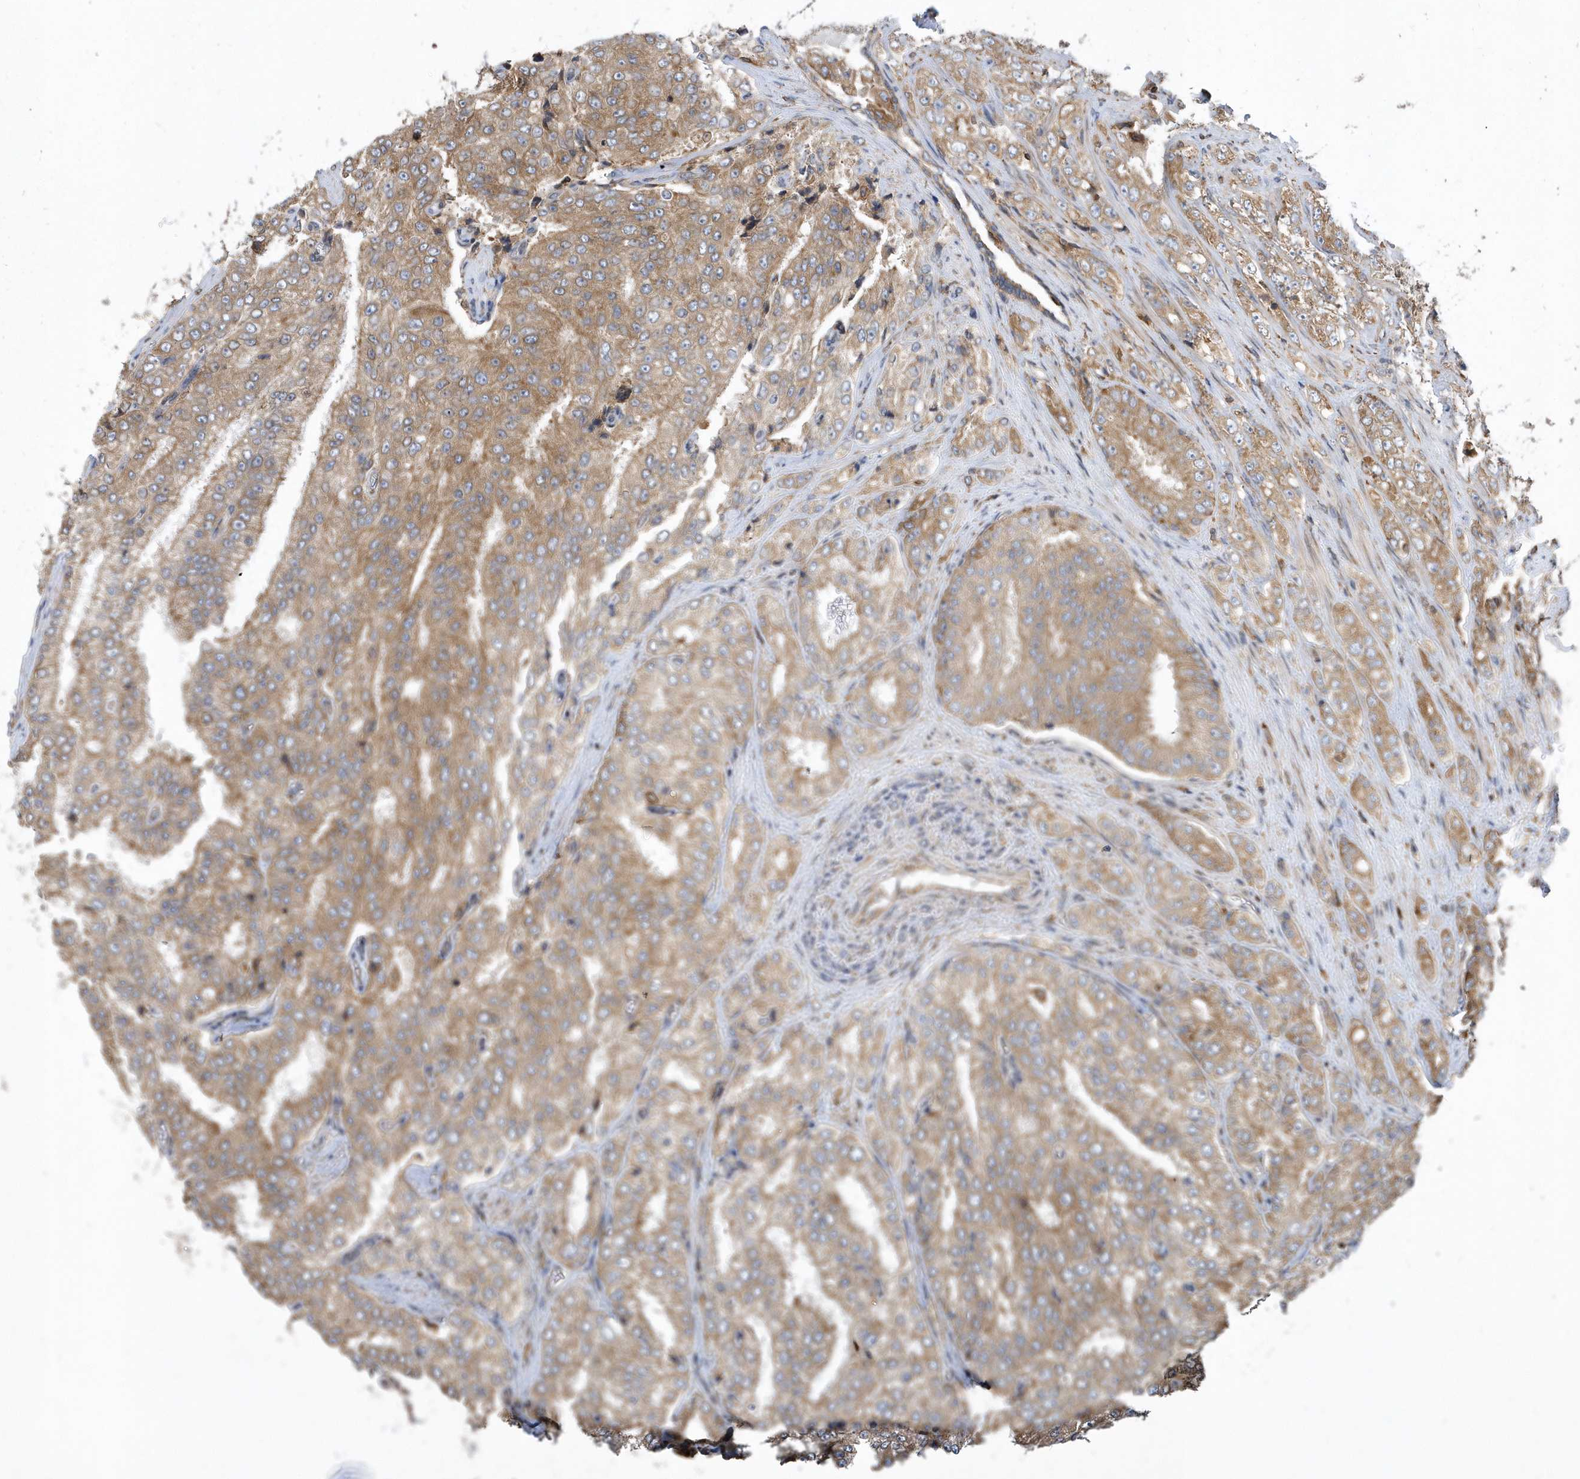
{"staining": {"intensity": "moderate", "quantity": ">75%", "location": "cytoplasmic/membranous"}, "tissue": "prostate cancer", "cell_type": "Tumor cells", "image_type": "cancer", "snomed": [{"axis": "morphology", "description": "Adenocarcinoma, High grade"}, {"axis": "topography", "description": "Prostate"}], "caption": "An image of prostate cancer (high-grade adenocarcinoma) stained for a protein reveals moderate cytoplasmic/membranous brown staining in tumor cells.", "gene": "VAMP7", "patient": {"sex": "male", "age": 58}}